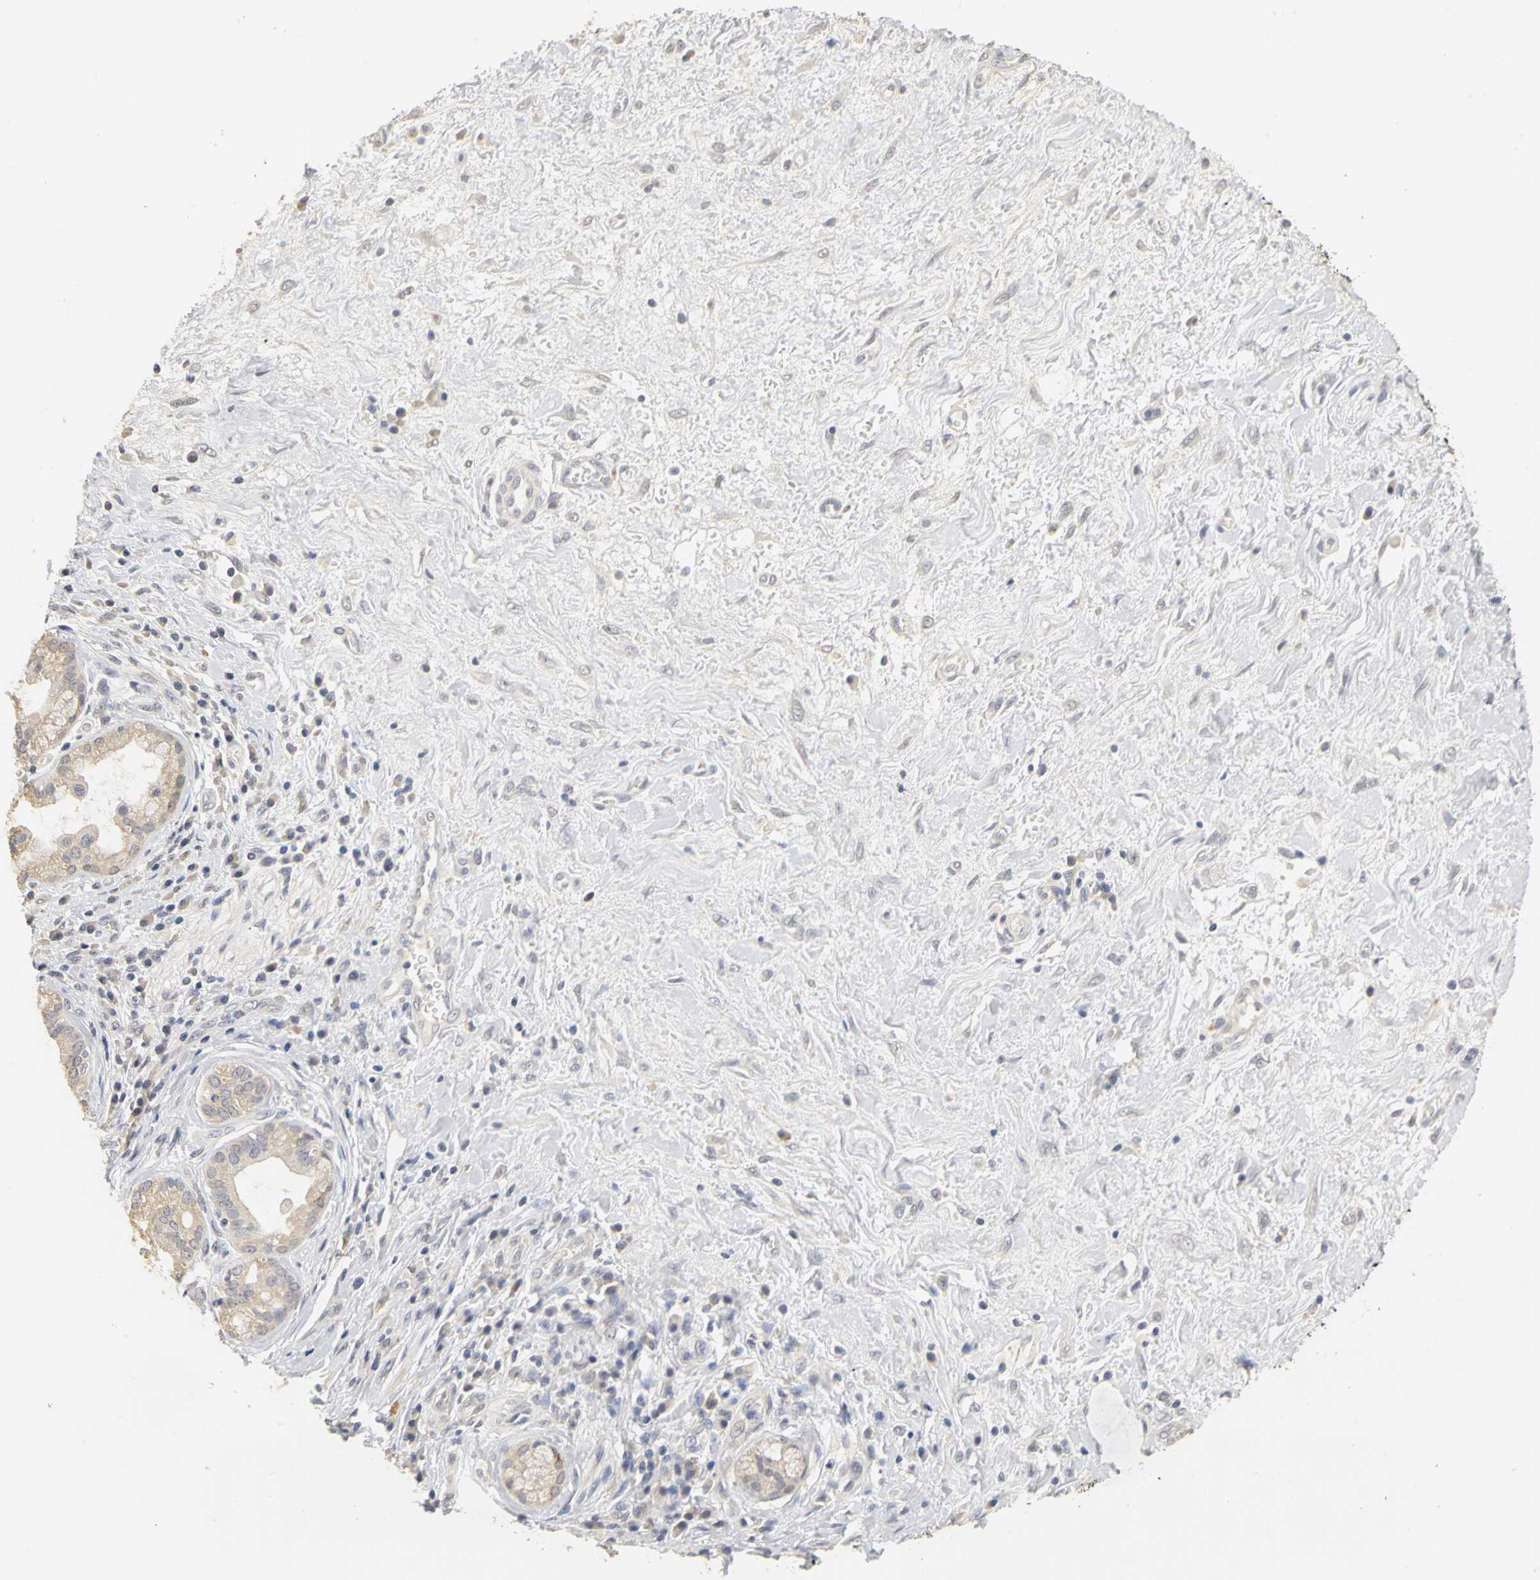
{"staining": {"intensity": "weak", "quantity": ">75%", "location": "cytoplasmic/membranous"}, "tissue": "pancreatic cancer", "cell_type": "Tumor cells", "image_type": "cancer", "snomed": [{"axis": "morphology", "description": "Adenocarcinoma, NOS"}, {"axis": "topography", "description": "Pancreas"}], "caption": "A brown stain labels weak cytoplasmic/membranous expression of a protein in human pancreatic adenocarcinoma tumor cells.", "gene": "PGR", "patient": {"sex": "female", "age": 73}}